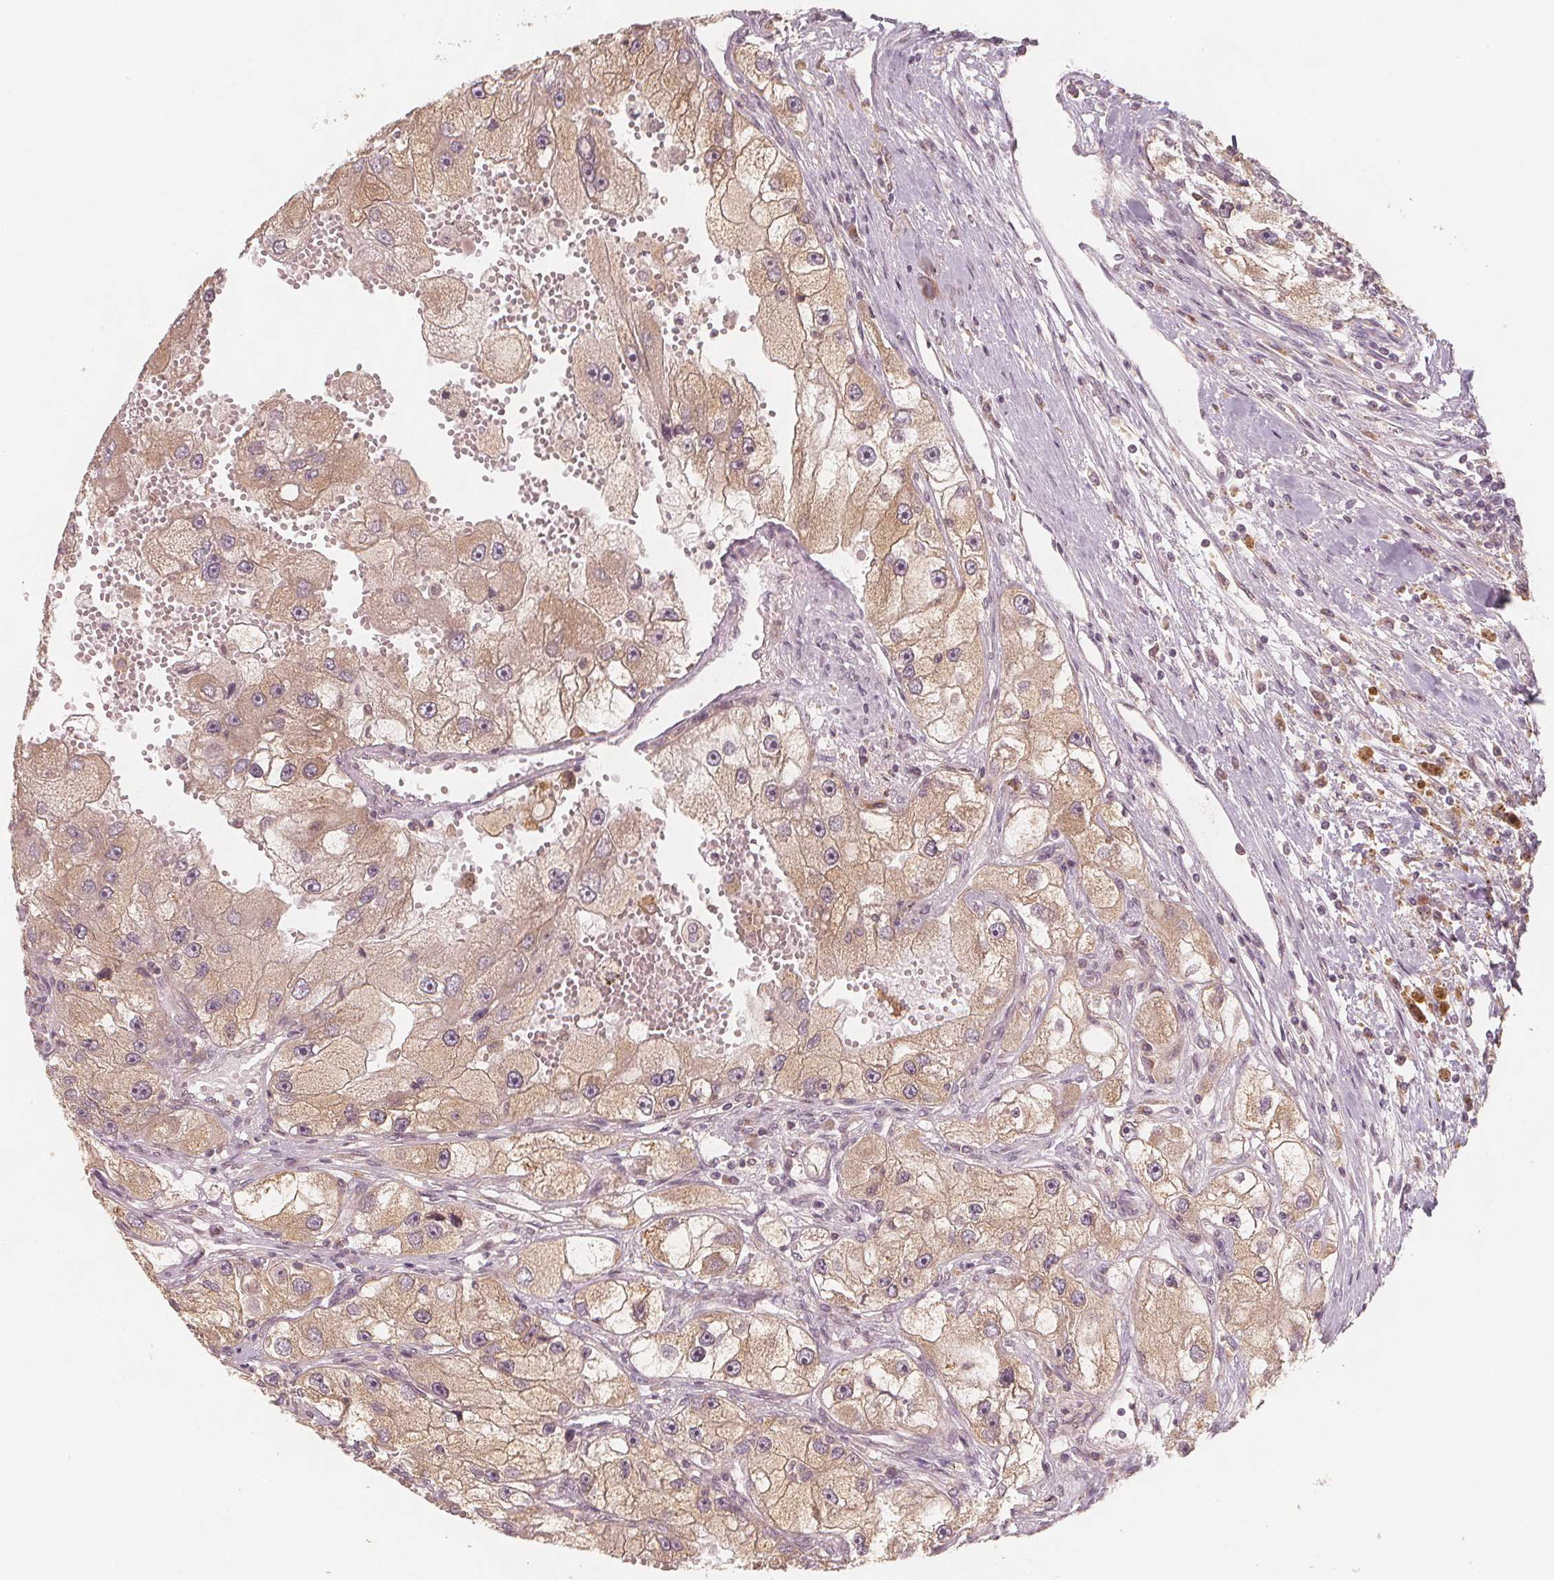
{"staining": {"intensity": "weak", "quantity": ">75%", "location": "cytoplasmic/membranous"}, "tissue": "renal cancer", "cell_type": "Tumor cells", "image_type": "cancer", "snomed": [{"axis": "morphology", "description": "Adenocarcinoma, NOS"}, {"axis": "topography", "description": "Kidney"}], "caption": "IHC photomicrograph of neoplastic tissue: renal cancer stained using immunohistochemistry (IHC) demonstrates low levels of weak protein expression localized specifically in the cytoplasmic/membranous of tumor cells, appearing as a cytoplasmic/membranous brown color.", "gene": "NCSTN", "patient": {"sex": "male", "age": 63}}